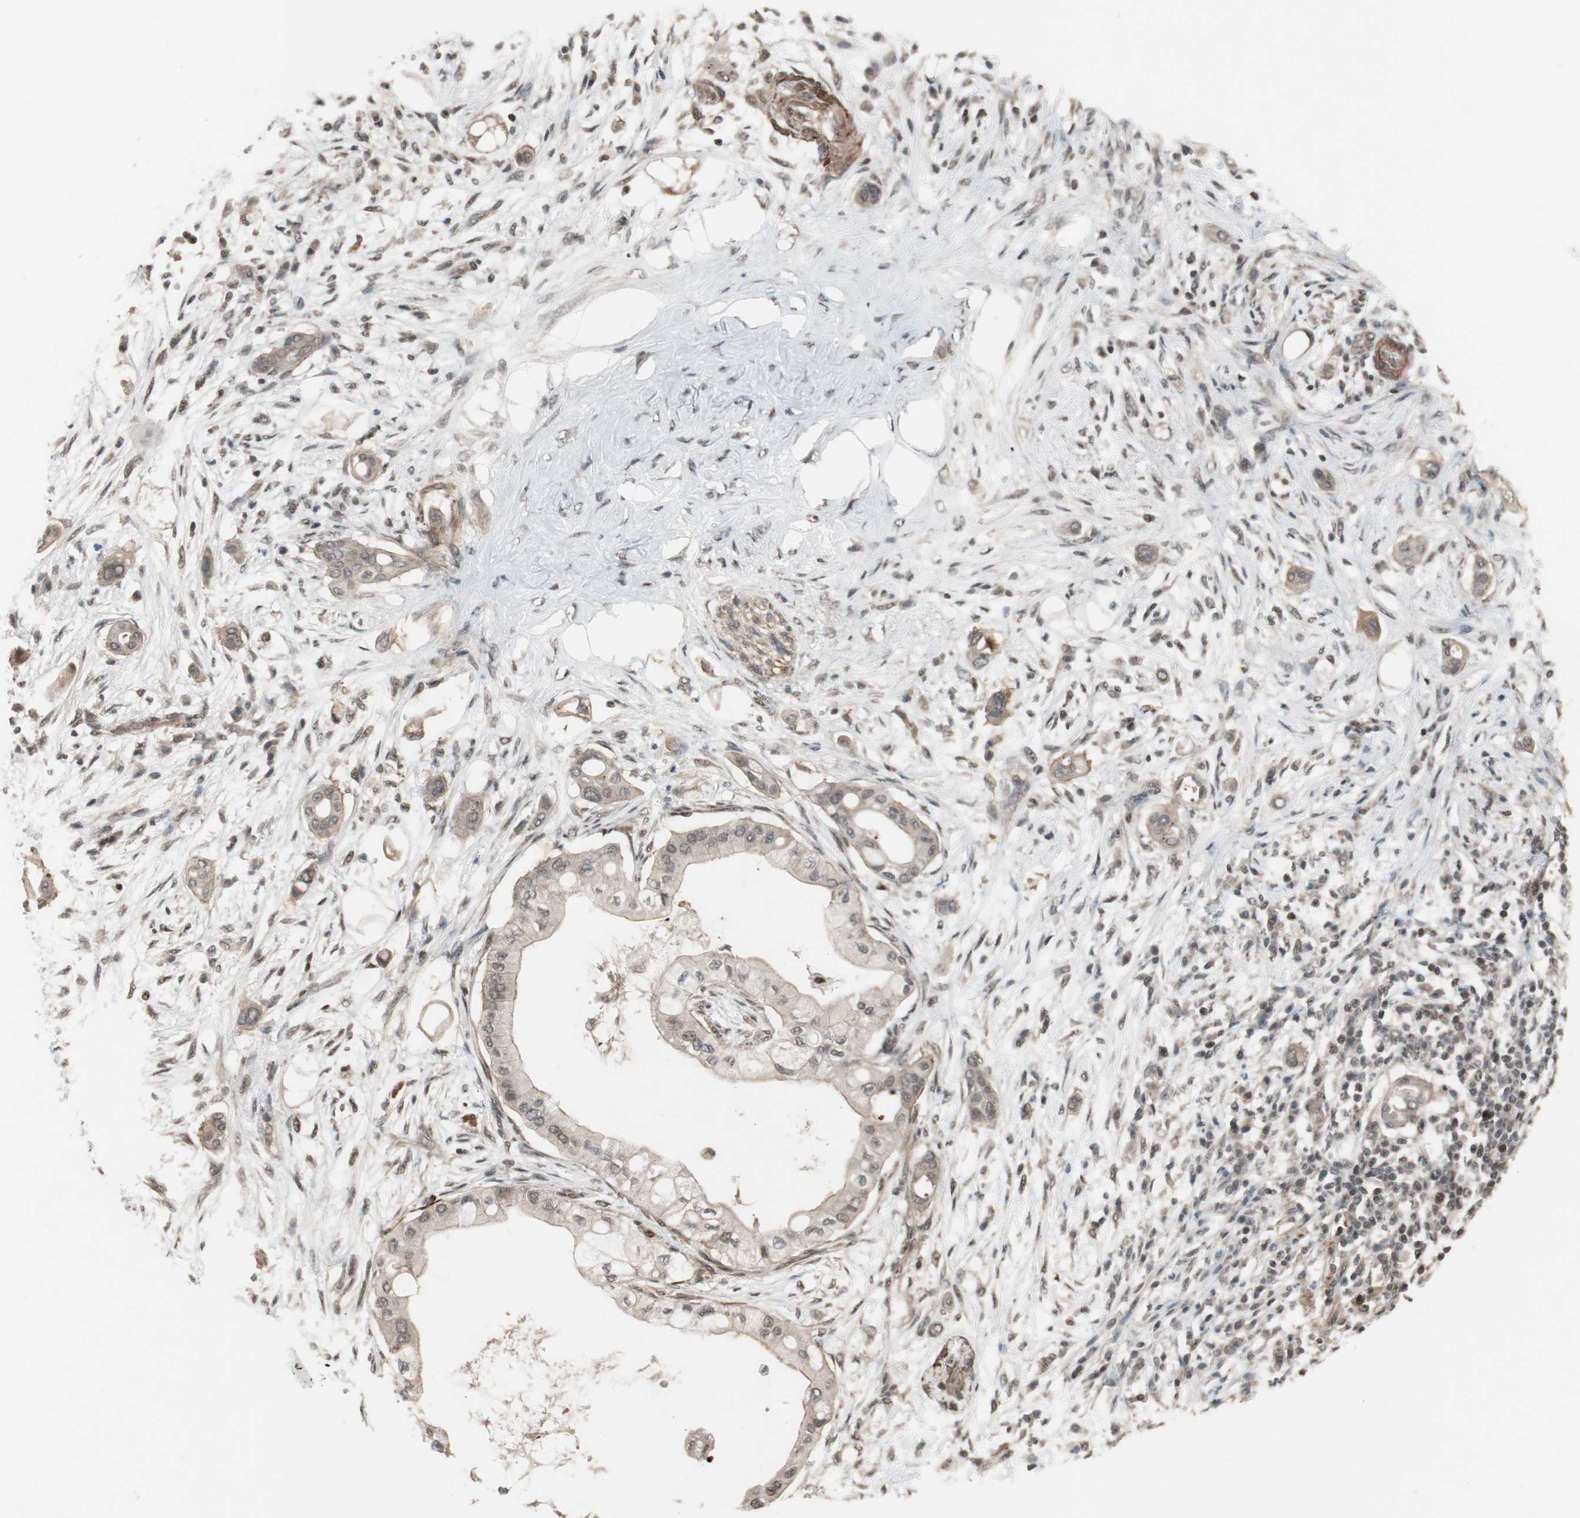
{"staining": {"intensity": "weak", "quantity": "25%-75%", "location": "cytoplasmic/membranous"}, "tissue": "pancreatic cancer", "cell_type": "Tumor cells", "image_type": "cancer", "snomed": [{"axis": "morphology", "description": "Adenocarcinoma, NOS"}, {"axis": "morphology", "description": "Adenocarcinoma, metastatic, NOS"}, {"axis": "topography", "description": "Lymph node"}, {"axis": "topography", "description": "Pancreas"}, {"axis": "topography", "description": "Duodenum"}], "caption": "High-power microscopy captured an IHC image of pancreatic cancer, revealing weak cytoplasmic/membranous positivity in approximately 25%-75% of tumor cells.", "gene": "DRAP1", "patient": {"sex": "female", "age": 64}}